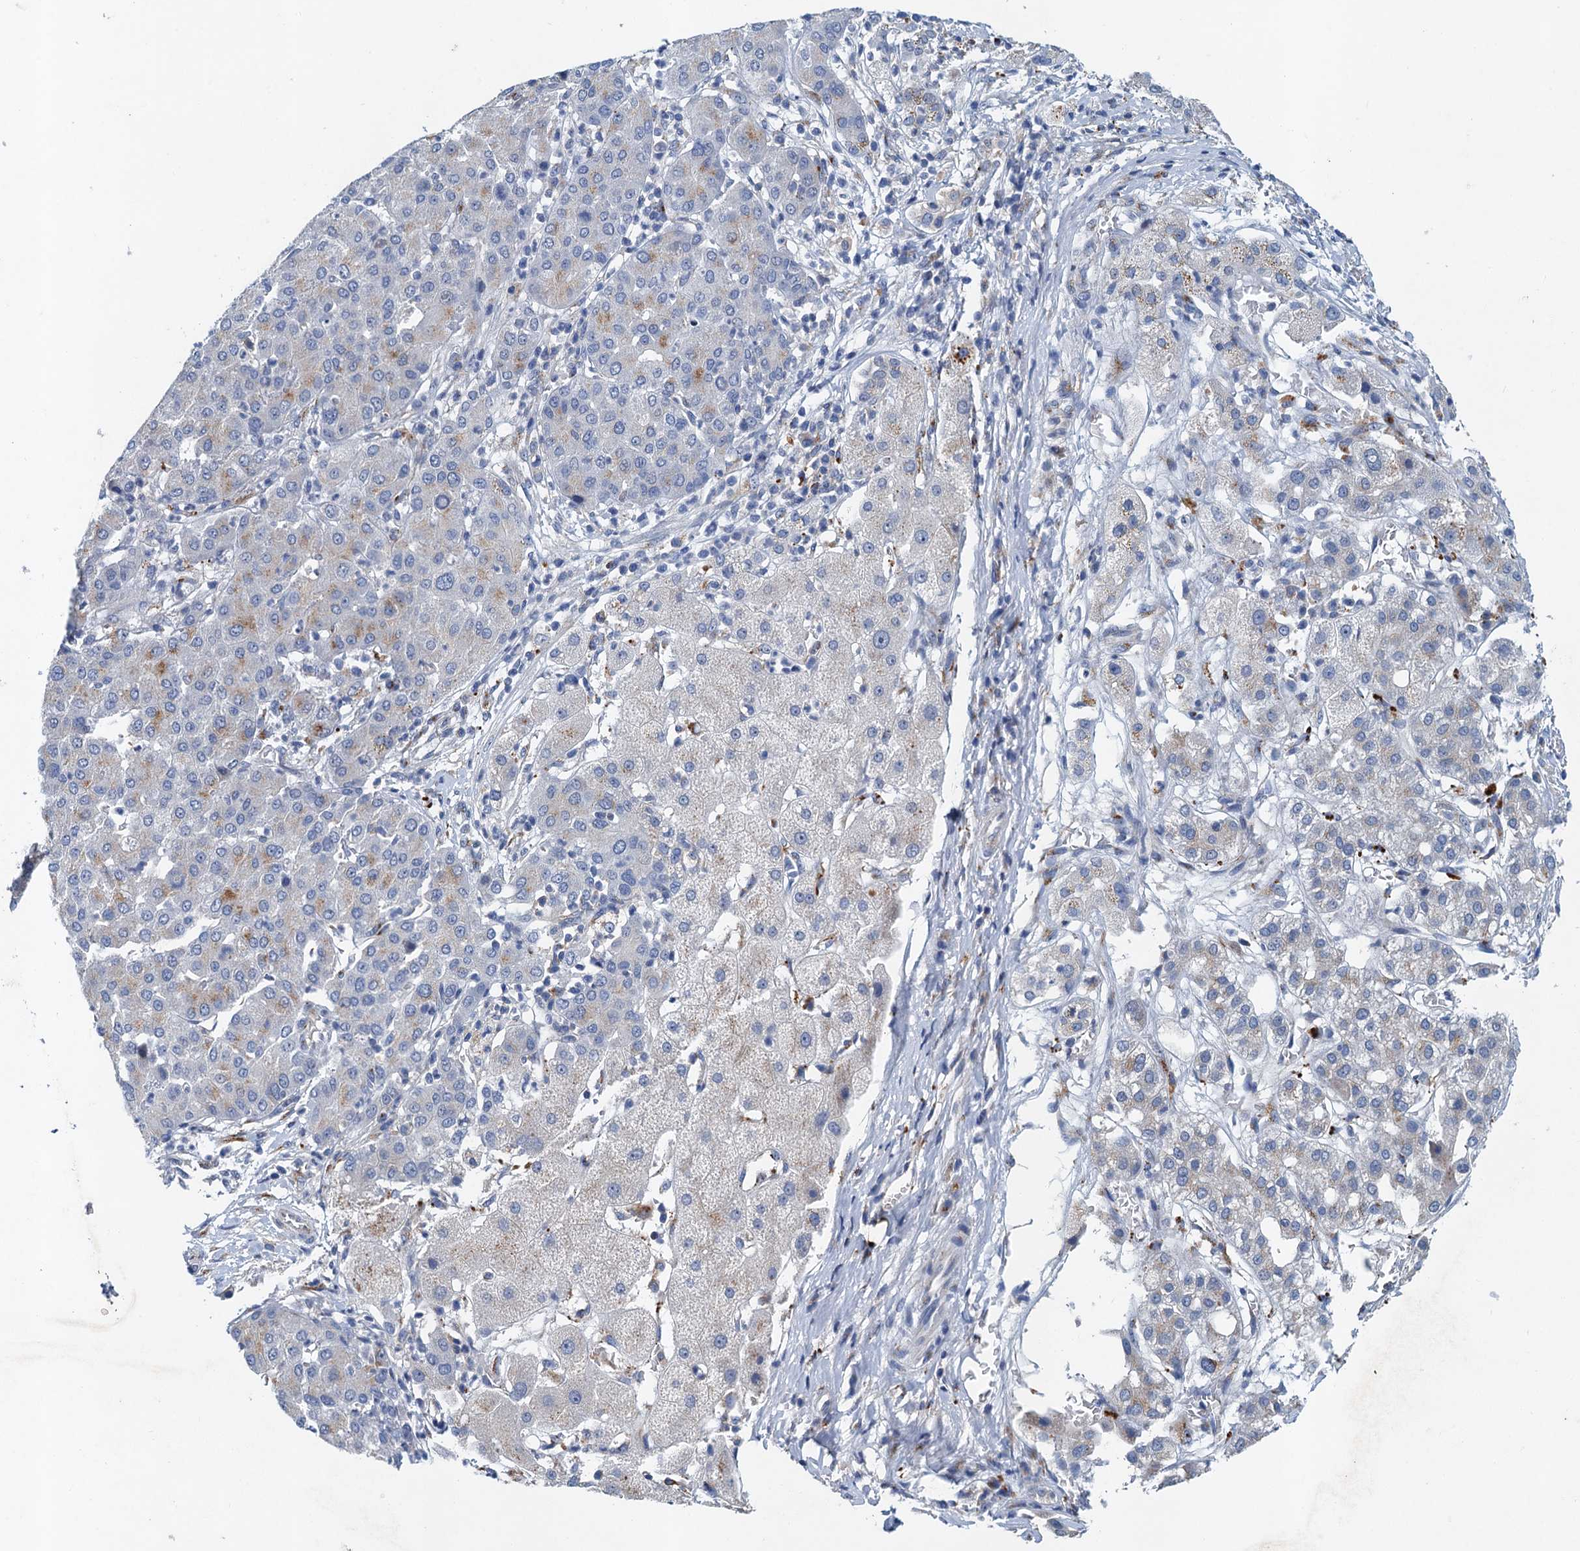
{"staining": {"intensity": "negative", "quantity": "none", "location": "none"}, "tissue": "liver cancer", "cell_type": "Tumor cells", "image_type": "cancer", "snomed": [{"axis": "morphology", "description": "Carcinoma, Hepatocellular, NOS"}, {"axis": "topography", "description": "Liver"}], "caption": "High magnification brightfield microscopy of liver cancer (hepatocellular carcinoma) stained with DAB (3,3'-diaminobenzidine) (brown) and counterstained with hematoxylin (blue): tumor cells show no significant positivity. The staining was performed using DAB (3,3'-diaminobenzidine) to visualize the protein expression in brown, while the nuclei were stained in blue with hematoxylin (Magnification: 20x).", "gene": "NBEA", "patient": {"sex": "male", "age": 65}}